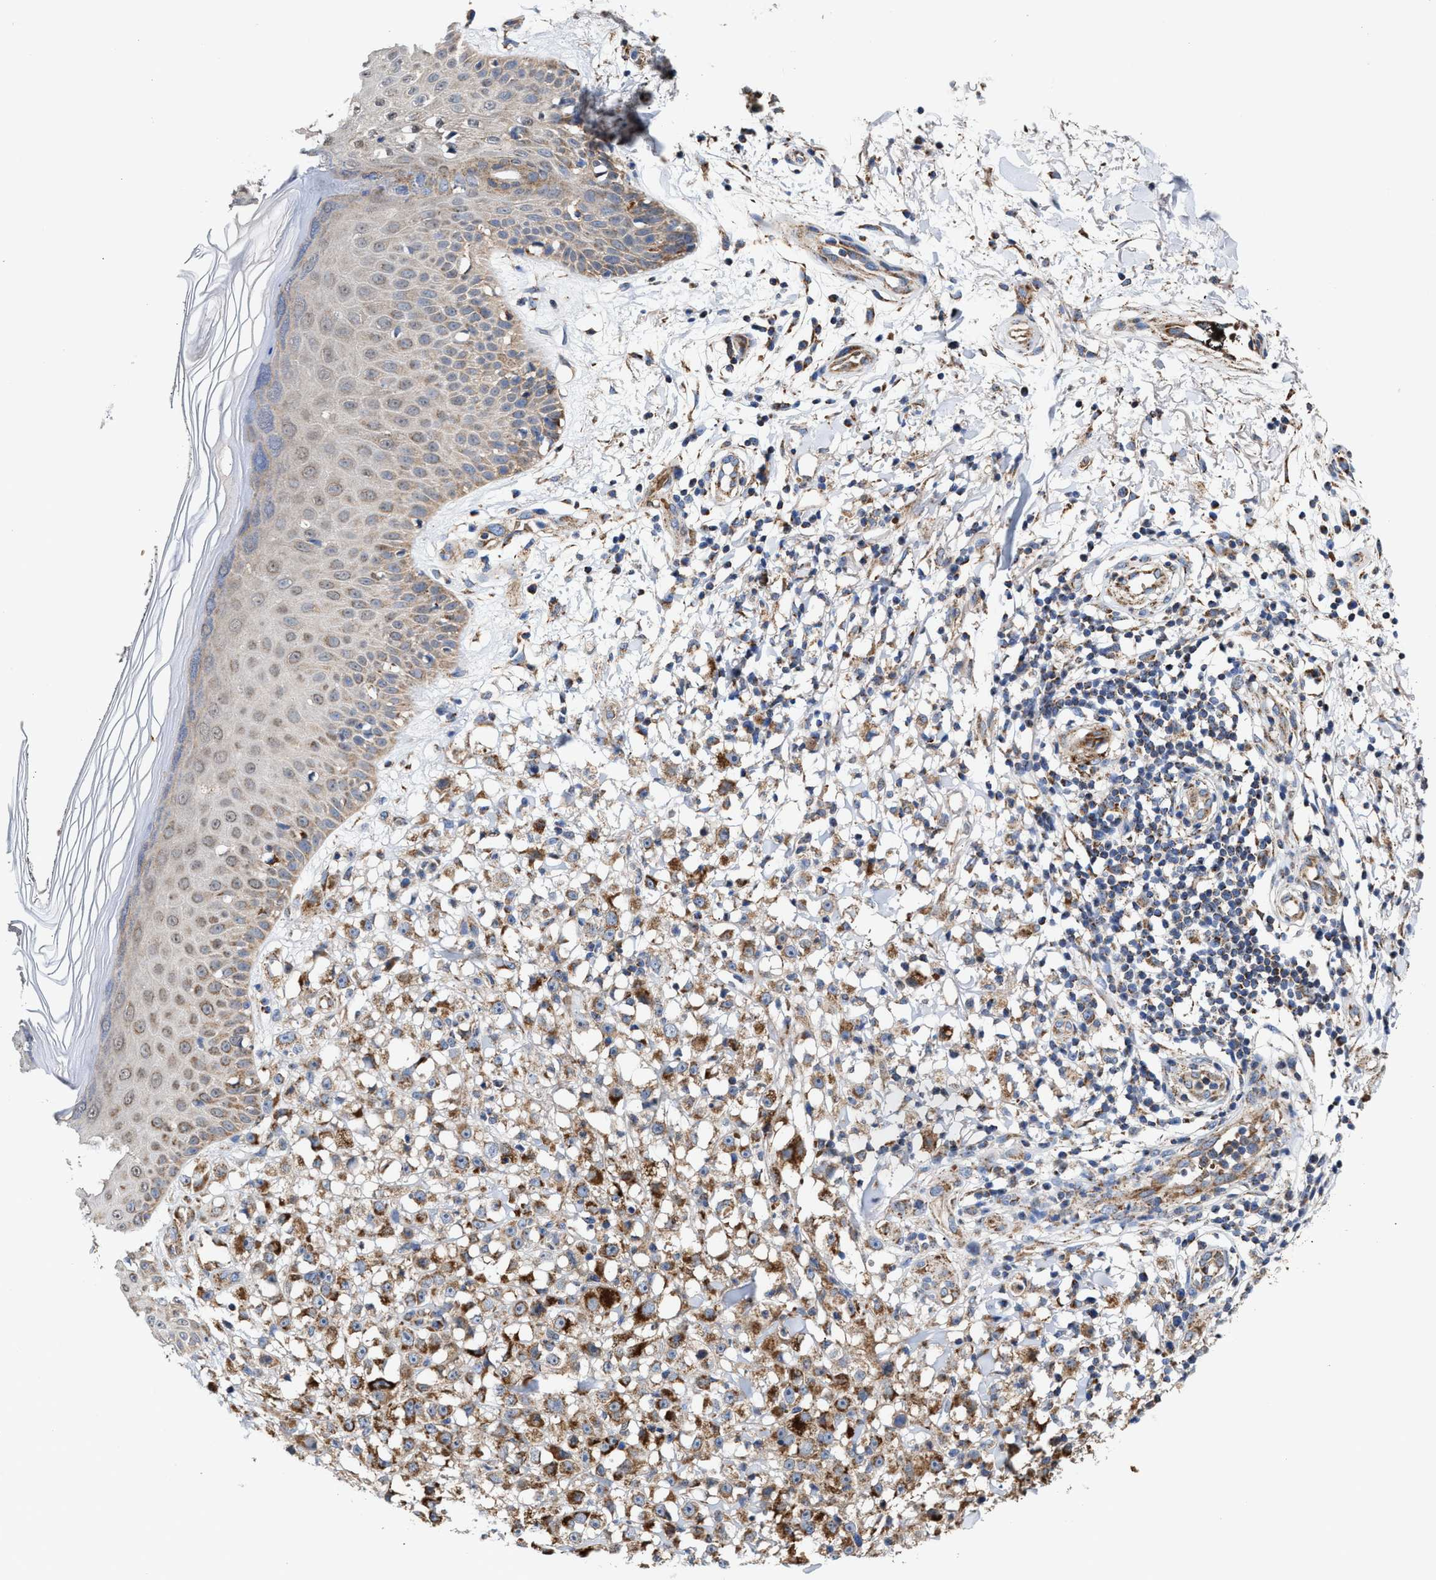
{"staining": {"intensity": "moderate", "quantity": ">75%", "location": "cytoplasmic/membranous"}, "tissue": "melanoma", "cell_type": "Tumor cells", "image_type": "cancer", "snomed": [{"axis": "morphology", "description": "Malignant melanoma, NOS"}, {"axis": "topography", "description": "Skin"}], "caption": "A photomicrograph of melanoma stained for a protein reveals moderate cytoplasmic/membranous brown staining in tumor cells.", "gene": "MECR", "patient": {"sex": "female", "age": 82}}